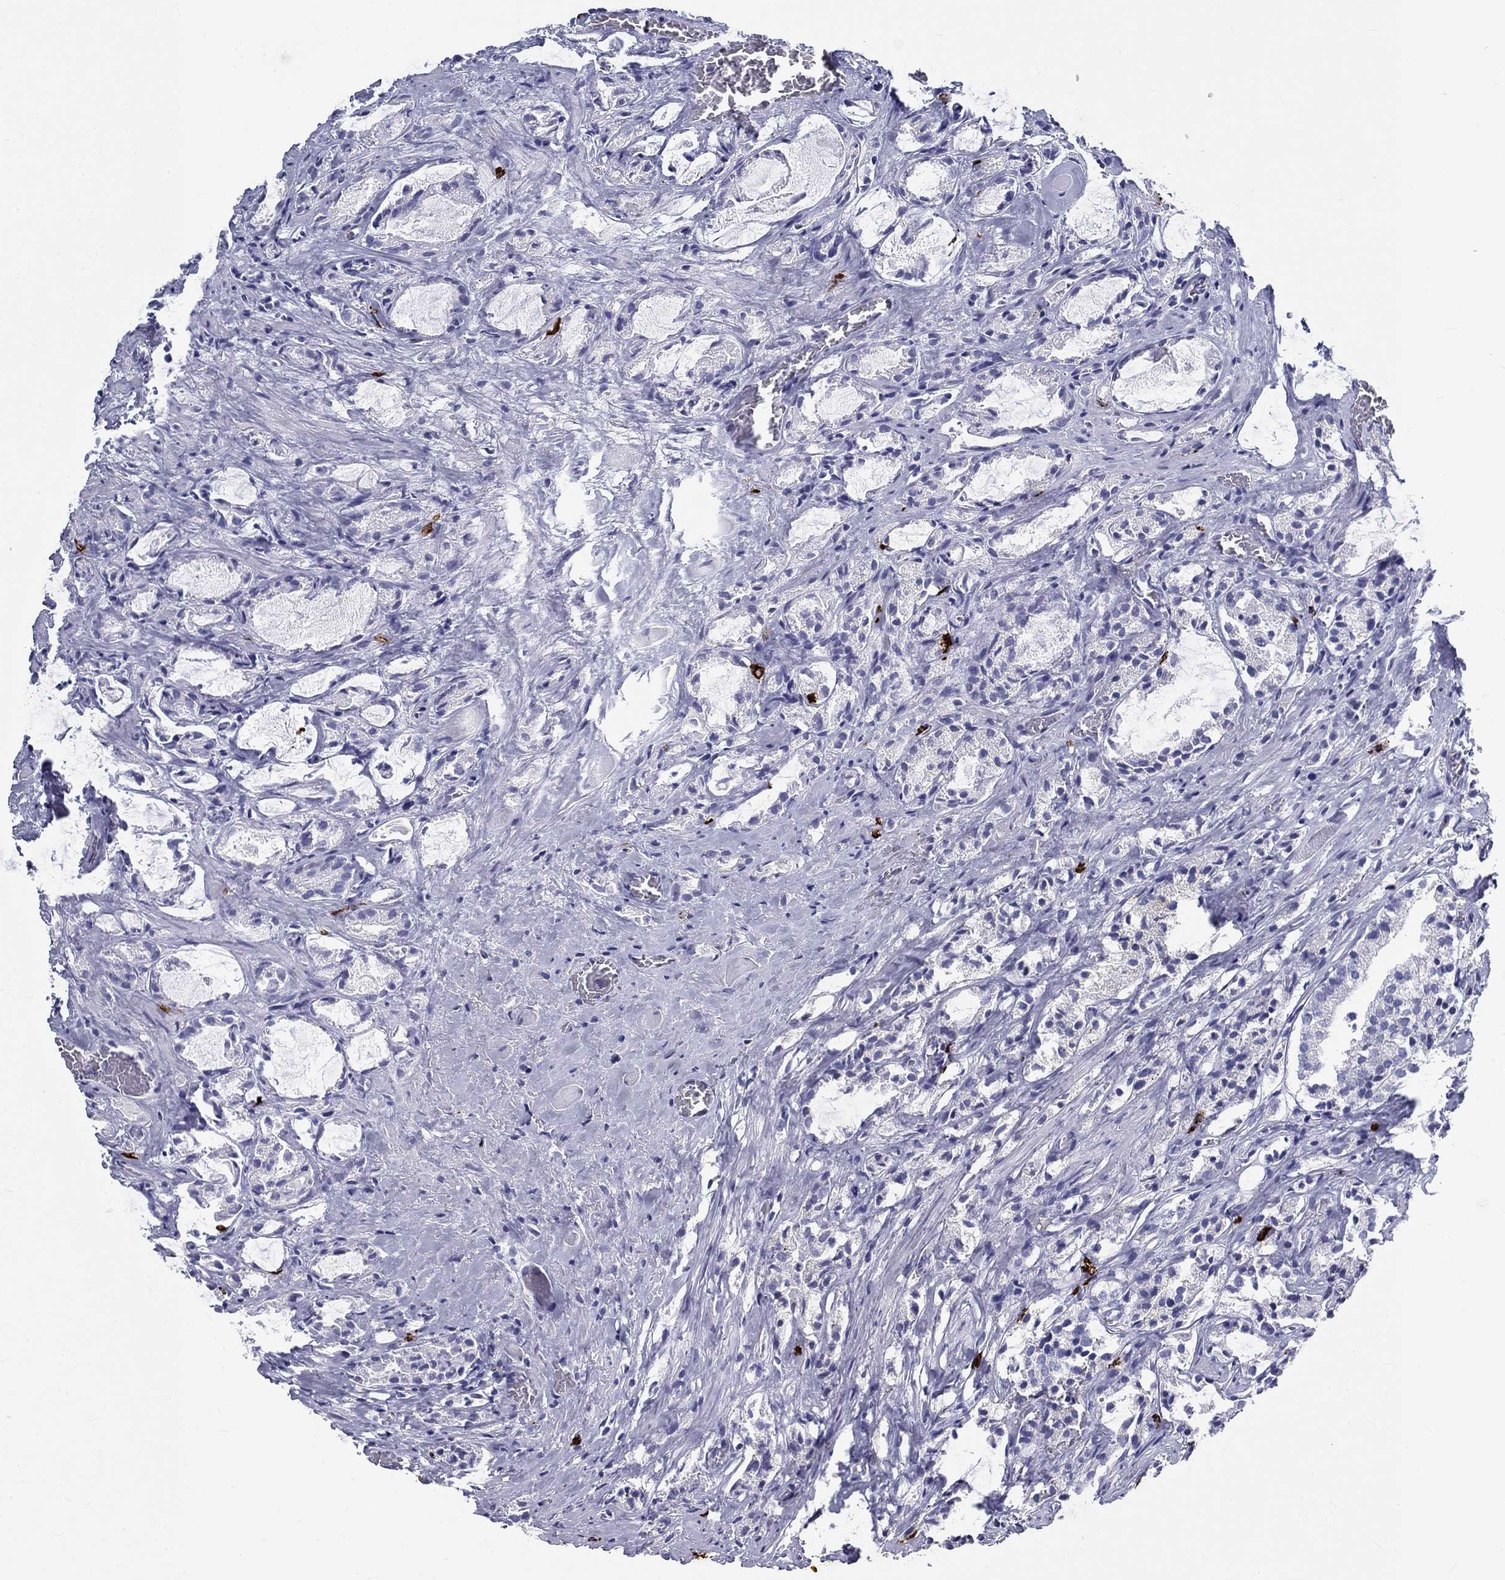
{"staining": {"intensity": "negative", "quantity": "none", "location": "none"}, "tissue": "prostate cancer", "cell_type": "Tumor cells", "image_type": "cancer", "snomed": [{"axis": "morphology", "description": "Adenocarcinoma, NOS"}, {"axis": "topography", "description": "Prostate"}], "caption": "Tumor cells show no significant positivity in prostate cancer (adenocarcinoma). (DAB immunohistochemistry (IHC), high magnification).", "gene": "CD40LG", "patient": {"sex": "male", "age": 66}}